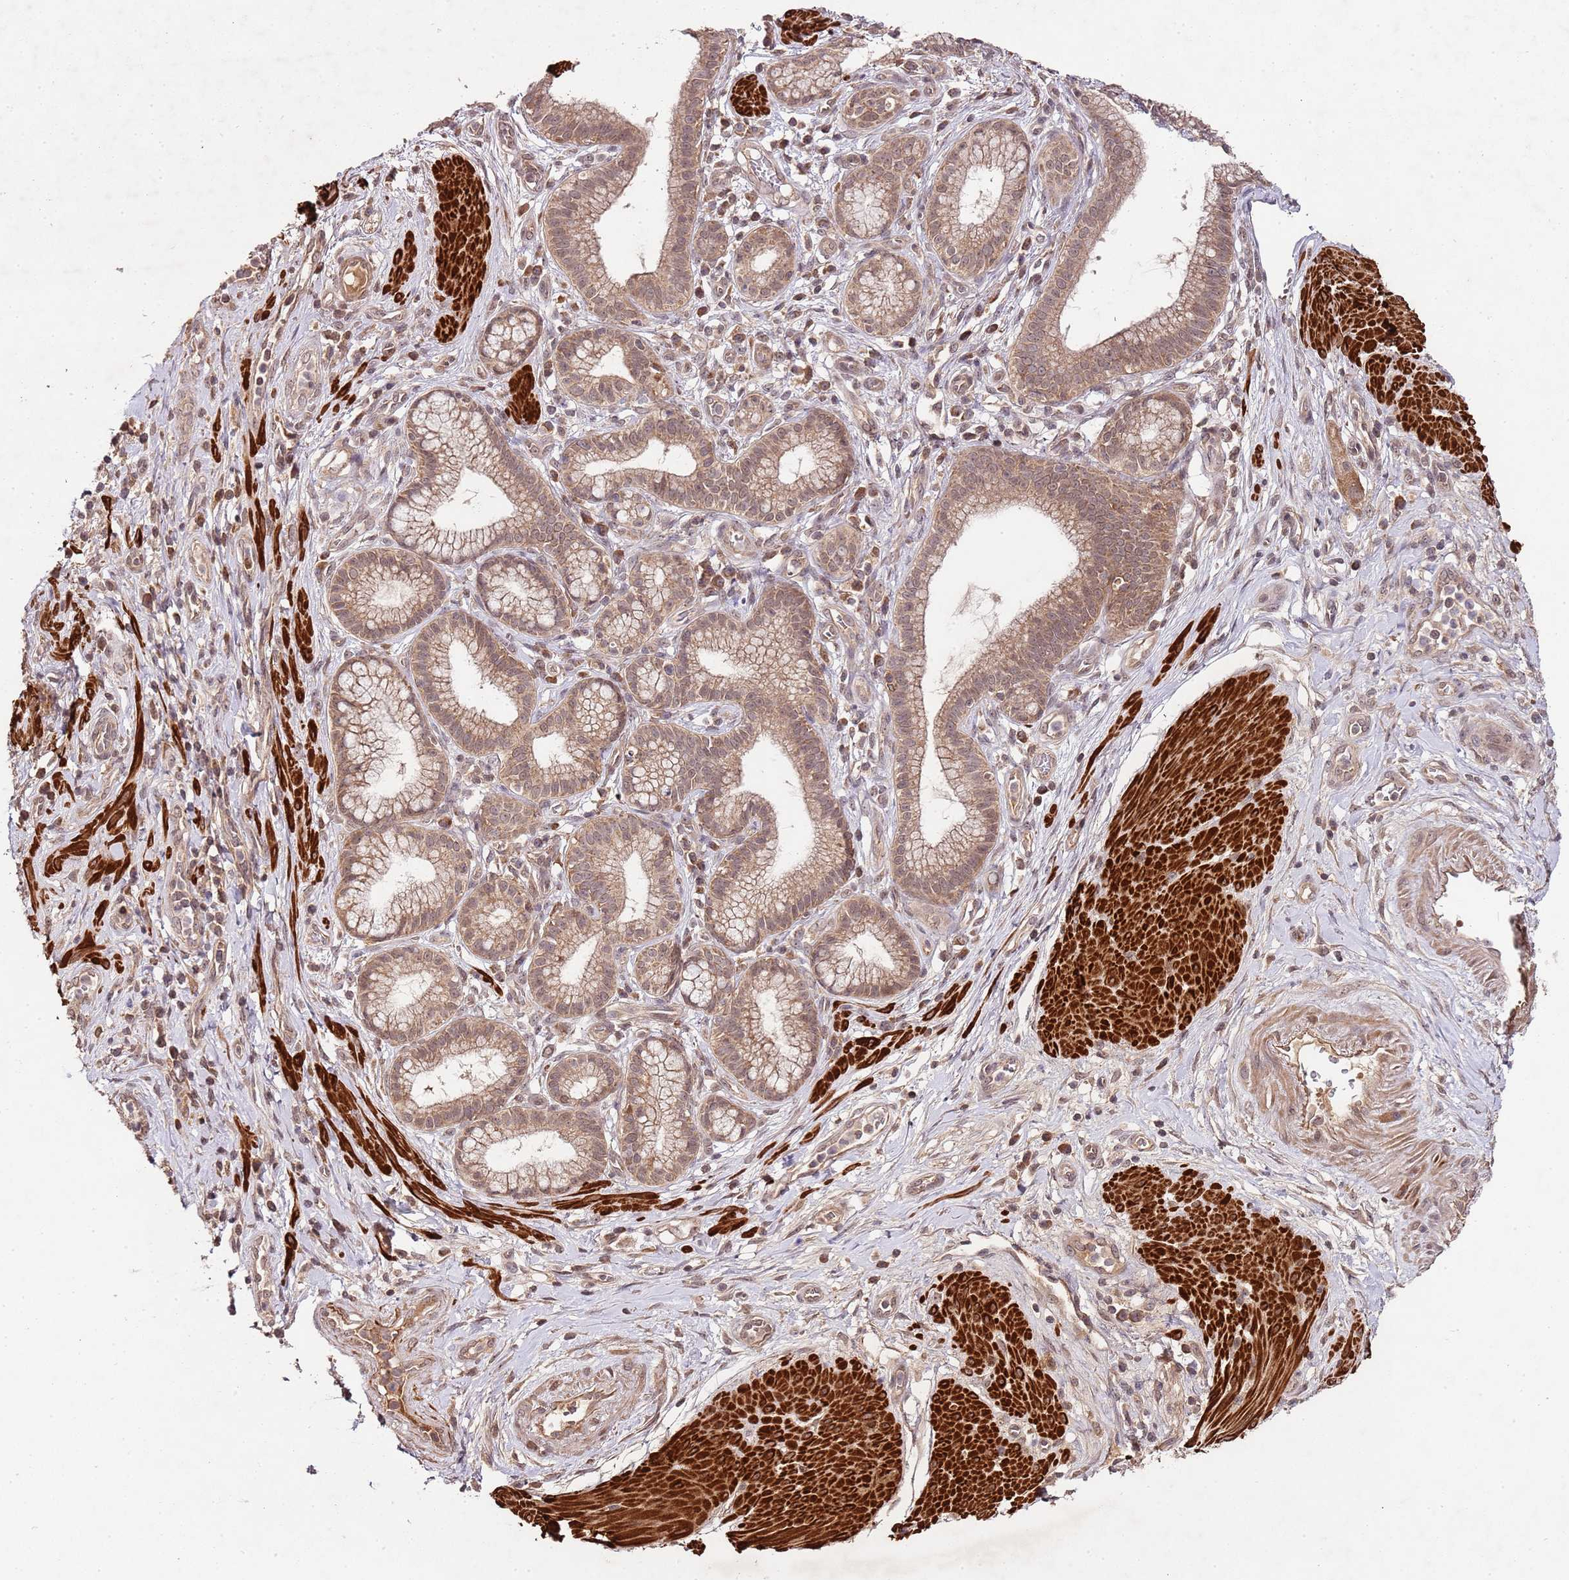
{"staining": {"intensity": "weak", "quantity": ">75%", "location": "cytoplasmic/membranous,nuclear"}, "tissue": "pancreatic cancer", "cell_type": "Tumor cells", "image_type": "cancer", "snomed": [{"axis": "morphology", "description": "Adenocarcinoma, NOS"}, {"axis": "topography", "description": "Pancreas"}], "caption": "Immunohistochemistry (DAB (3,3'-diaminobenzidine)) staining of adenocarcinoma (pancreatic) shows weak cytoplasmic/membranous and nuclear protein positivity in approximately >75% of tumor cells.", "gene": "LIN37", "patient": {"sex": "male", "age": 72}}